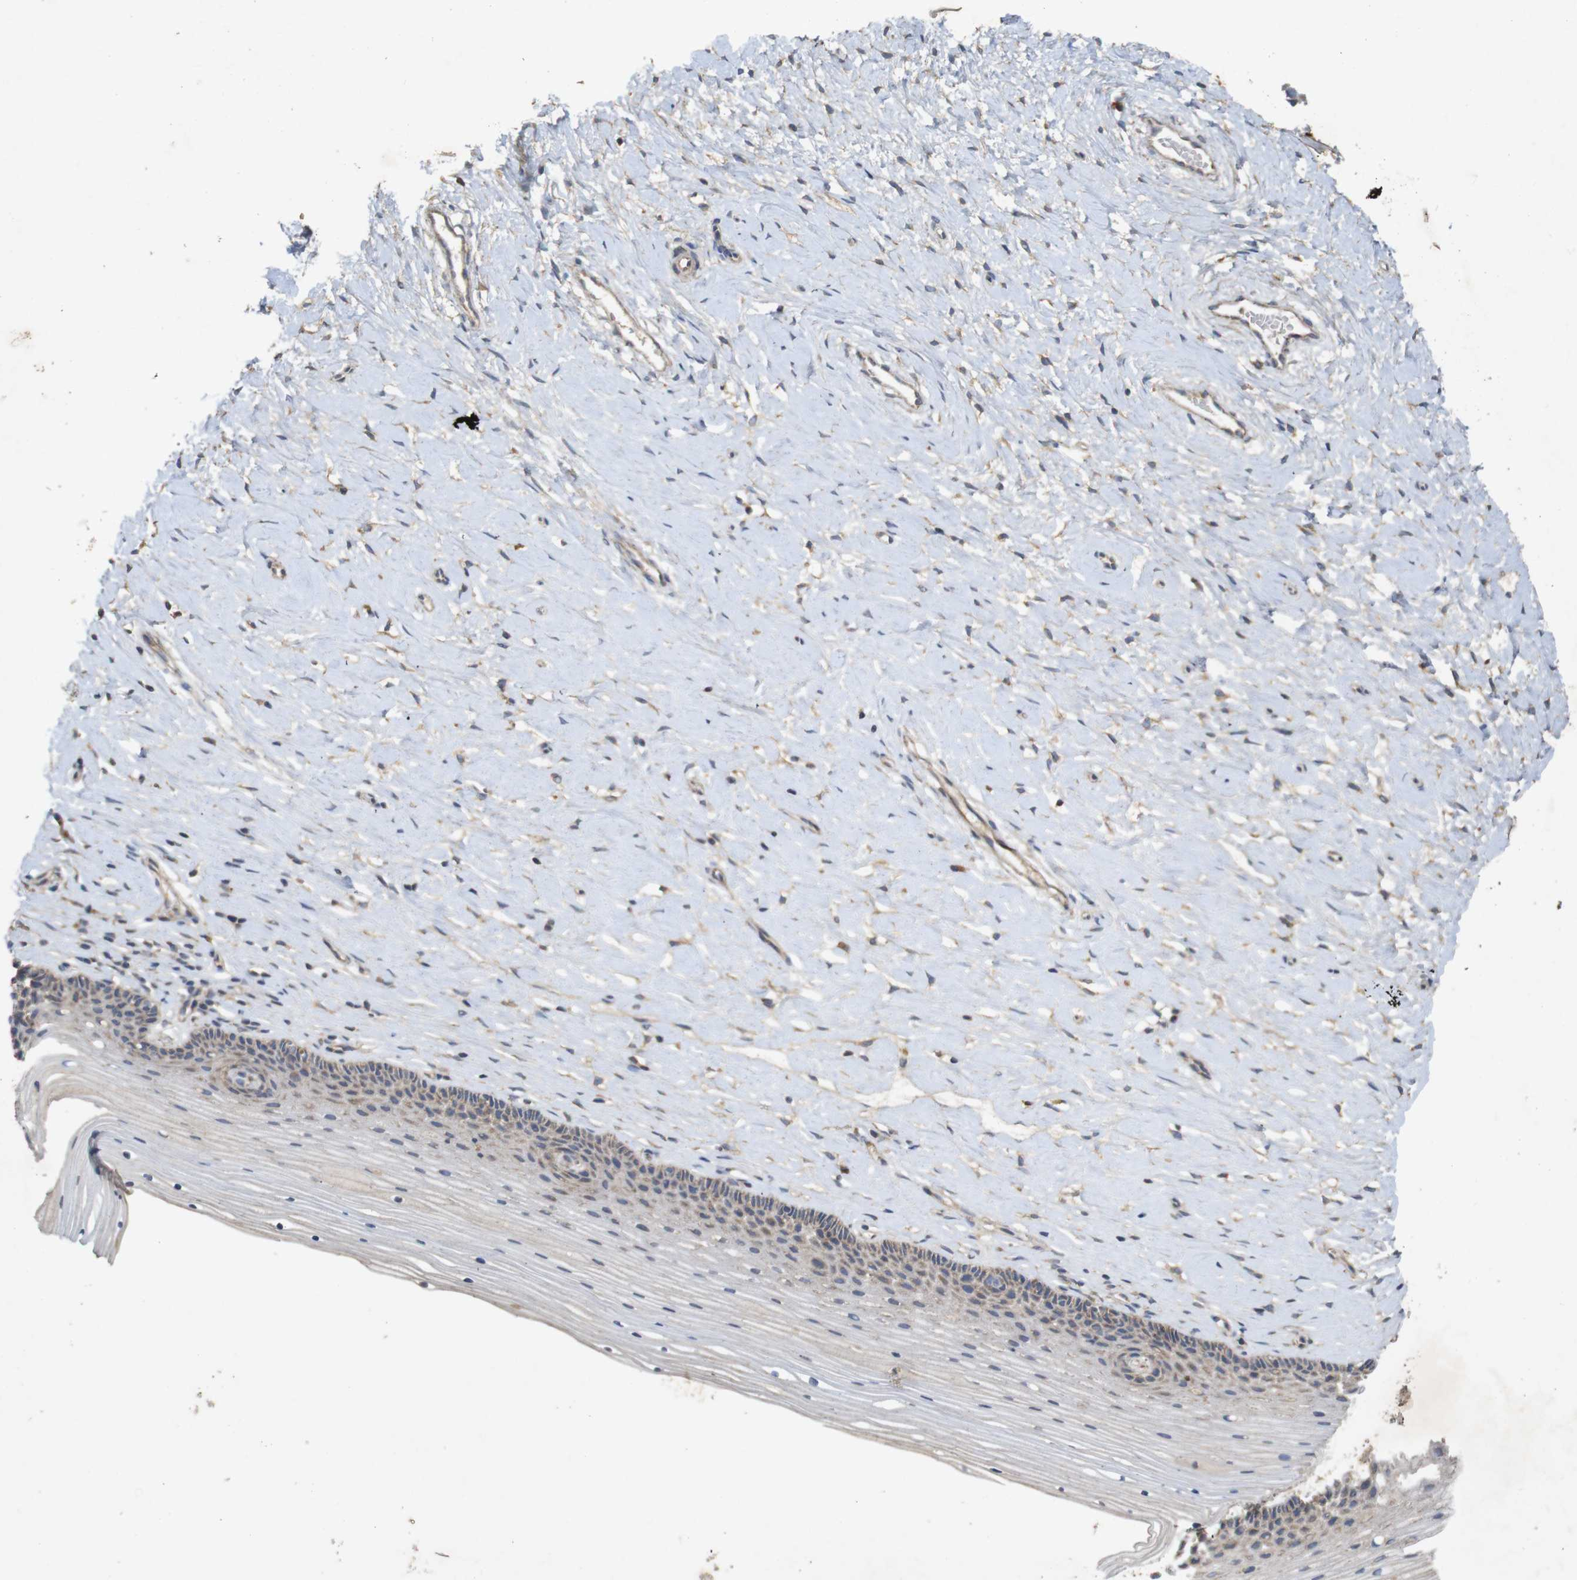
{"staining": {"intensity": "moderate", "quantity": ">75%", "location": "cytoplasmic/membranous"}, "tissue": "cervix", "cell_type": "Glandular cells", "image_type": "normal", "snomed": [{"axis": "morphology", "description": "Normal tissue, NOS"}, {"axis": "topography", "description": "Cervix"}], "caption": "Immunohistochemical staining of benign cervix demonstrates medium levels of moderate cytoplasmic/membranous positivity in about >75% of glandular cells.", "gene": "KCNS3", "patient": {"sex": "female", "age": 39}}